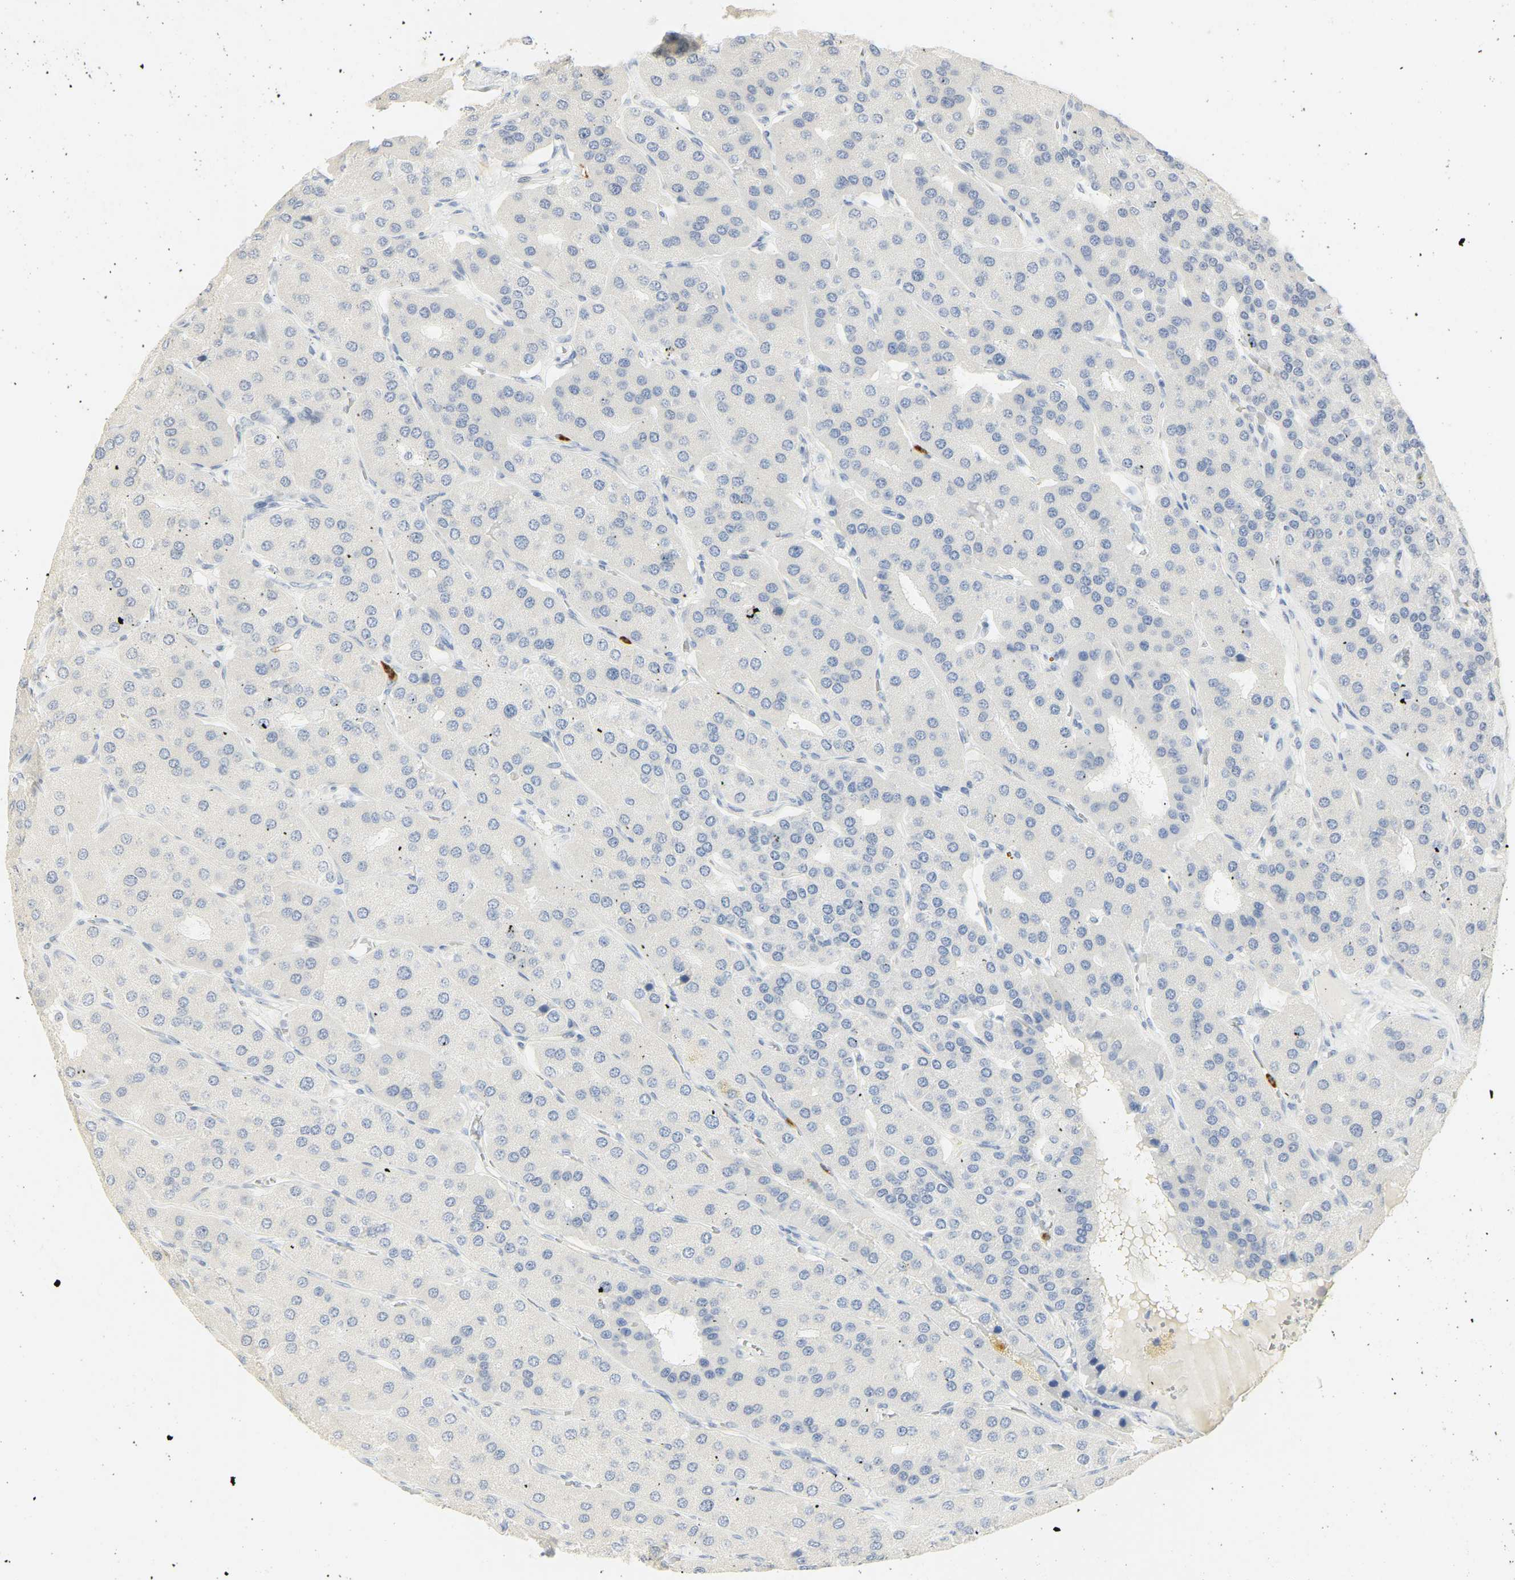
{"staining": {"intensity": "negative", "quantity": "none", "location": "none"}, "tissue": "parathyroid gland", "cell_type": "Glandular cells", "image_type": "normal", "snomed": [{"axis": "morphology", "description": "Normal tissue, NOS"}, {"axis": "morphology", "description": "Adenoma, NOS"}, {"axis": "topography", "description": "Parathyroid gland"}], "caption": "This is an IHC photomicrograph of unremarkable parathyroid gland. There is no expression in glandular cells.", "gene": "CEACAM5", "patient": {"sex": "female", "age": 86}}